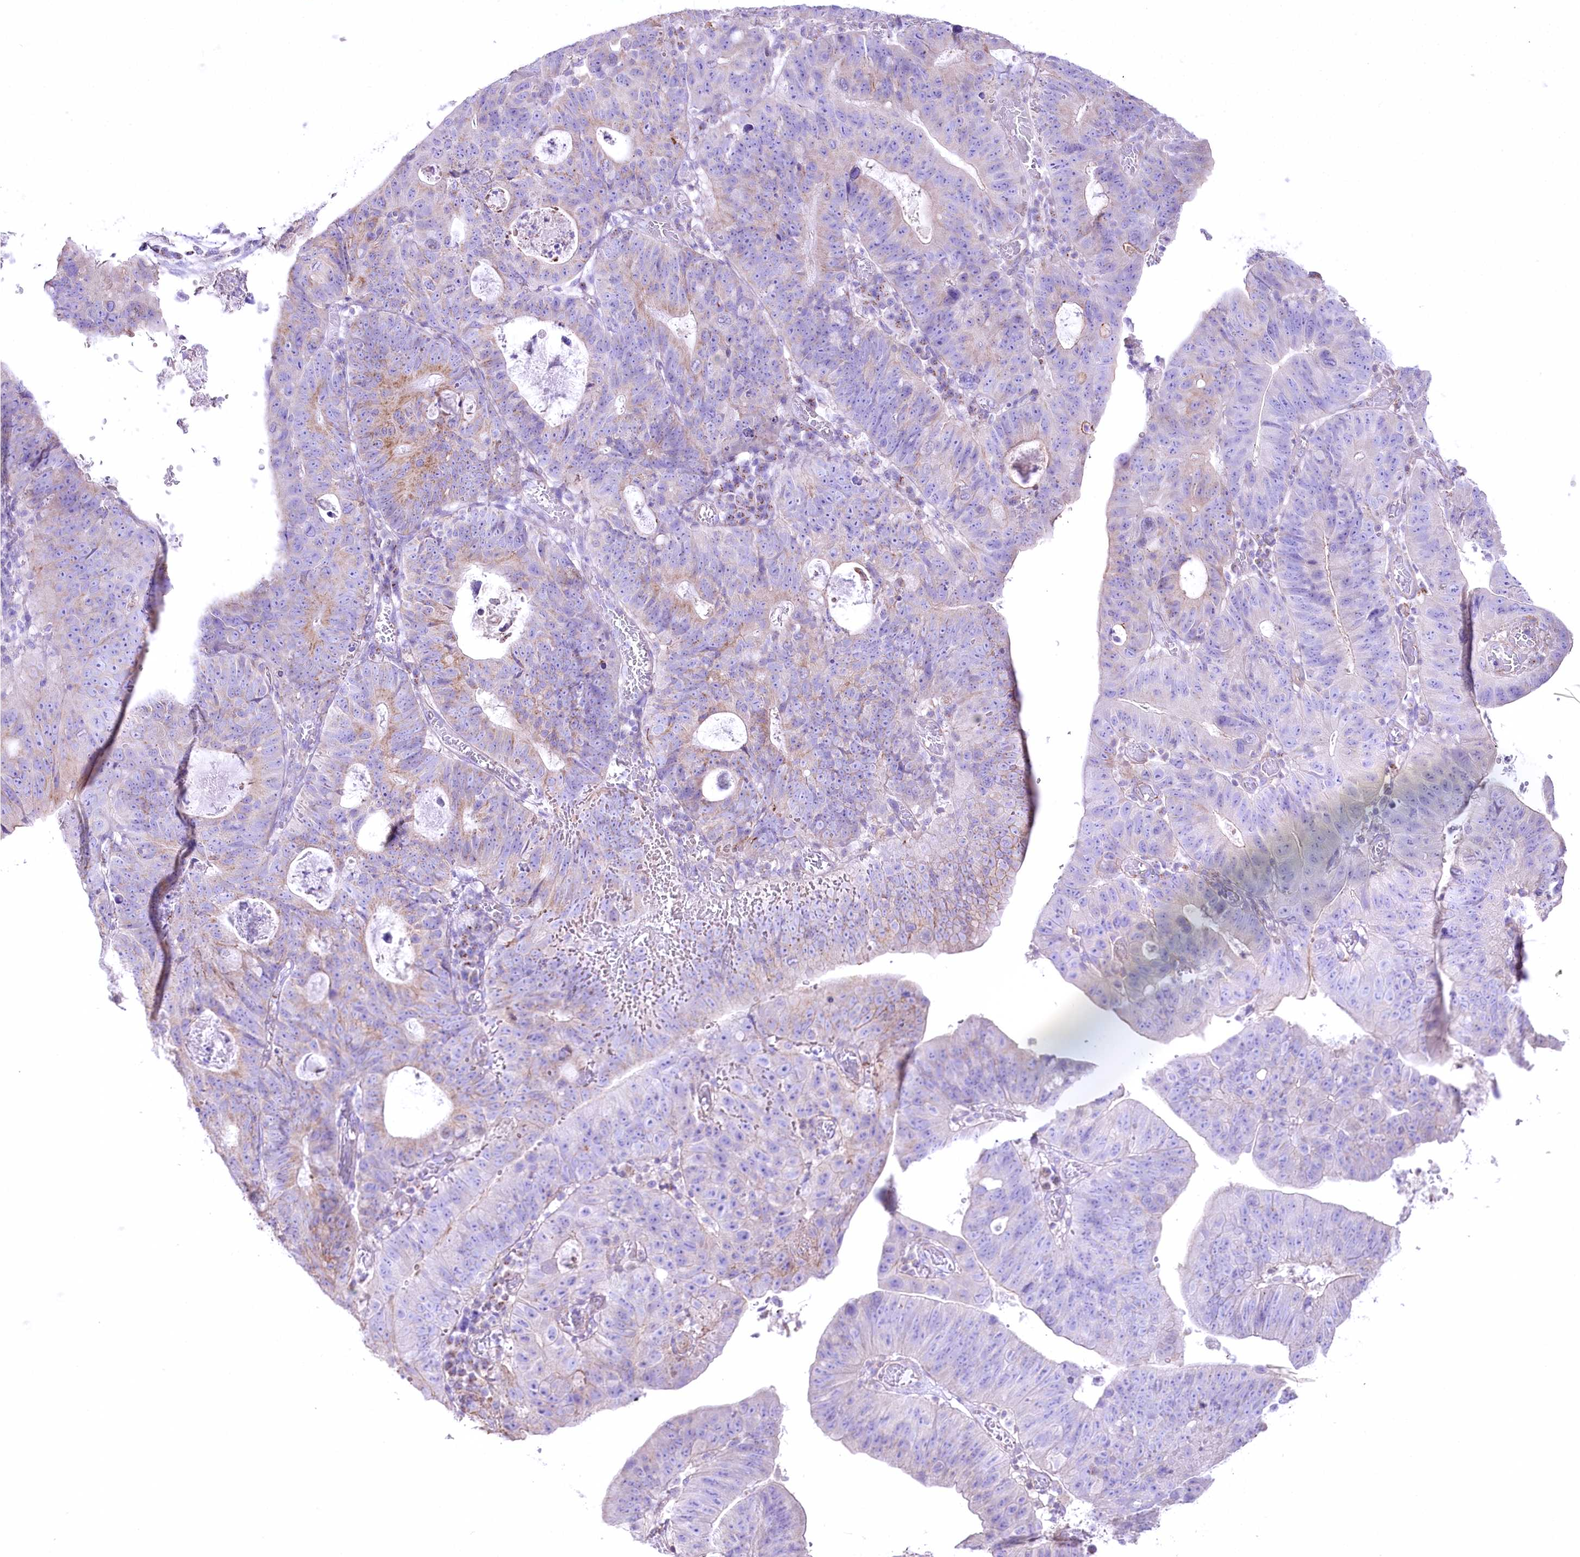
{"staining": {"intensity": "moderate", "quantity": "<25%", "location": "cytoplasmic/membranous"}, "tissue": "stomach cancer", "cell_type": "Tumor cells", "image_type": "cancer", "snomed": [{"axis": "morphology", "description": "Adenocarcinoma, NOS"}, {"axis": "topography", "description": "Stomach"}], "caption": "Protein expression analysis of human stomach cancer reveals moderate cytoplasmic/membranous staining in approximately <25% of tumor cells.", "gene": "FAM216A", "patient": {"sex": "male", "age": 59}}